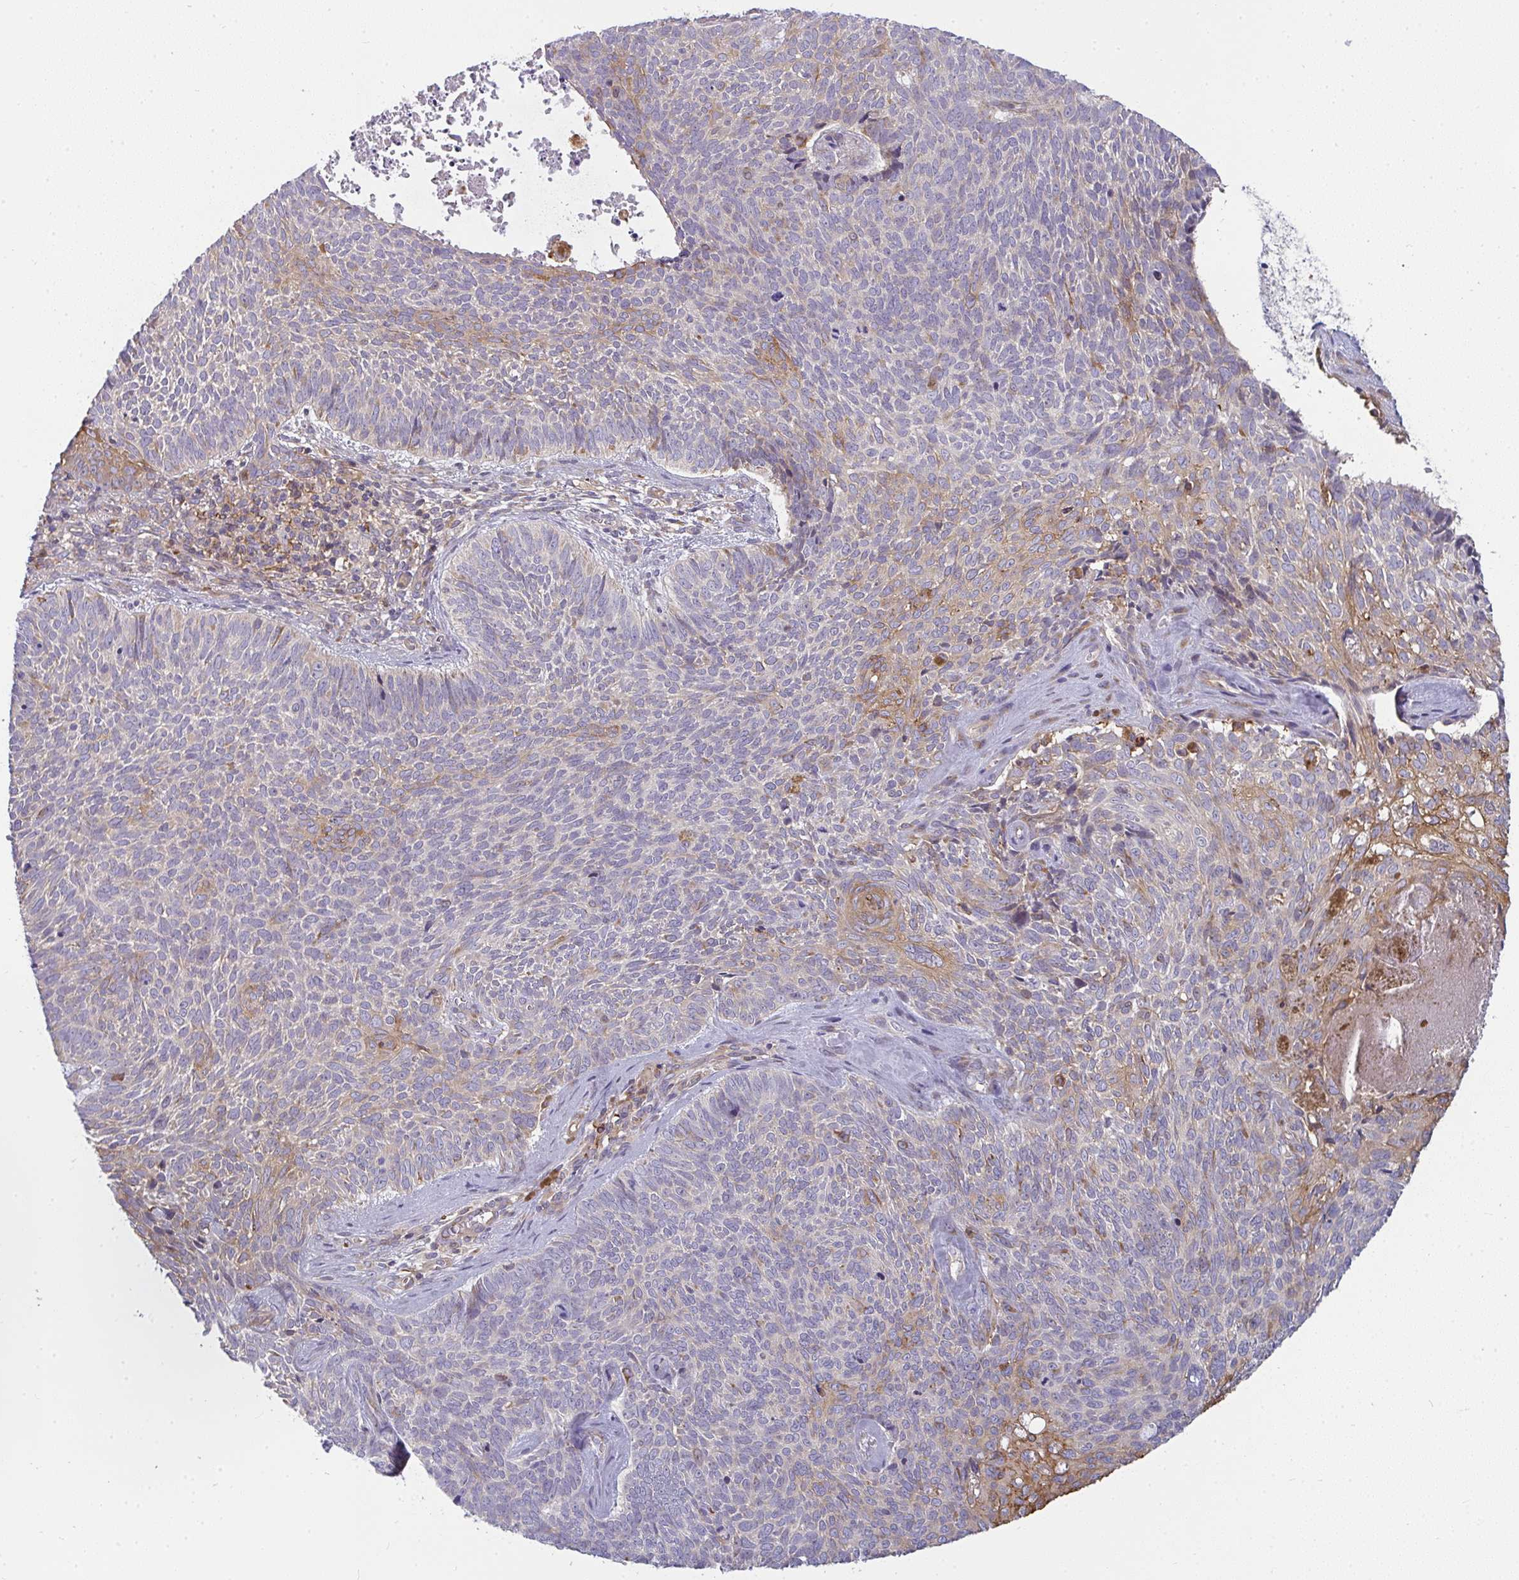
{"staining": {"intensity": "moderate", "quantity": "<25%", "location": "cytoplasmic/membranous"}, "tissue": "skin cancer", "cell_type": "Tumor cells", "image_type": "cancer", "snomed": [{"axis": "morphology", "description": "Basal cell carcinoma"}, {"axis": "topography", "description": "Skin"}], "caption": "Tumor cells reveal low levels of moderate cytoplasmic/membranous staining in approximately <25% of cells in skin cancer (basal cell carcinoma).", "gene": "CSF3R", "patient": {"sex": "female", "age": 80}}